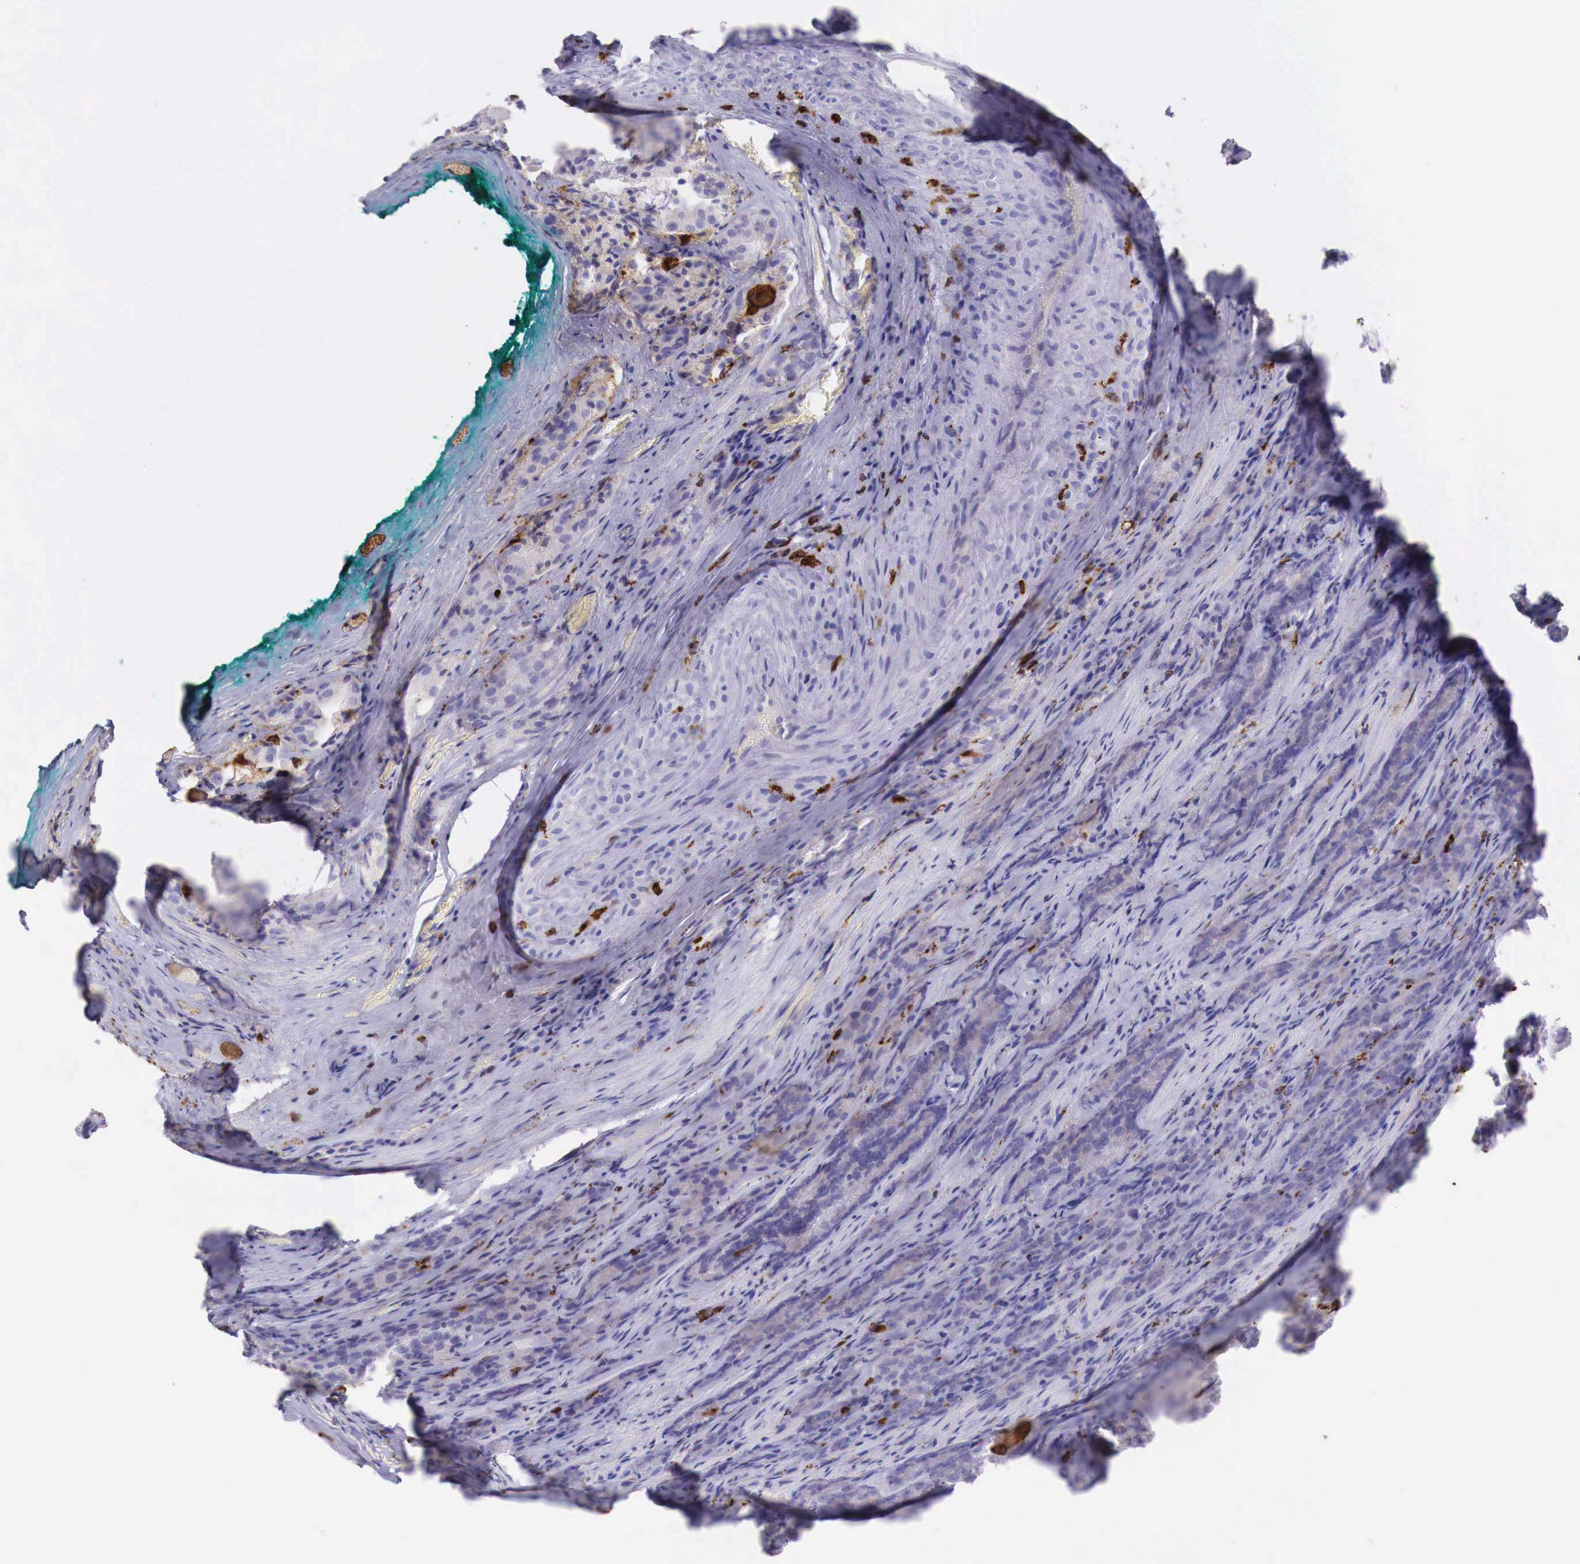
{"staining": {"intensity": "negative", "quantity": "none", "location": "none"}, "tissue": "prostate cancer", "cell_type": "Tumor cells", "image_type": "cancer", "snomed": [{"axis": "morphology", "description": "Adenocarcinoma, Medium grade"}, {"axis": "topography", "description": "Prostate"}], "caption": "Immunohistochemistry (IHC) photomicrograph of human prostate medium-grade adenocarcinoma stained for a protein (brown), which exhibits no positivity in tumor cells.", "gene": "MSR1", "patient": {"sex": "male", "age": 60}}